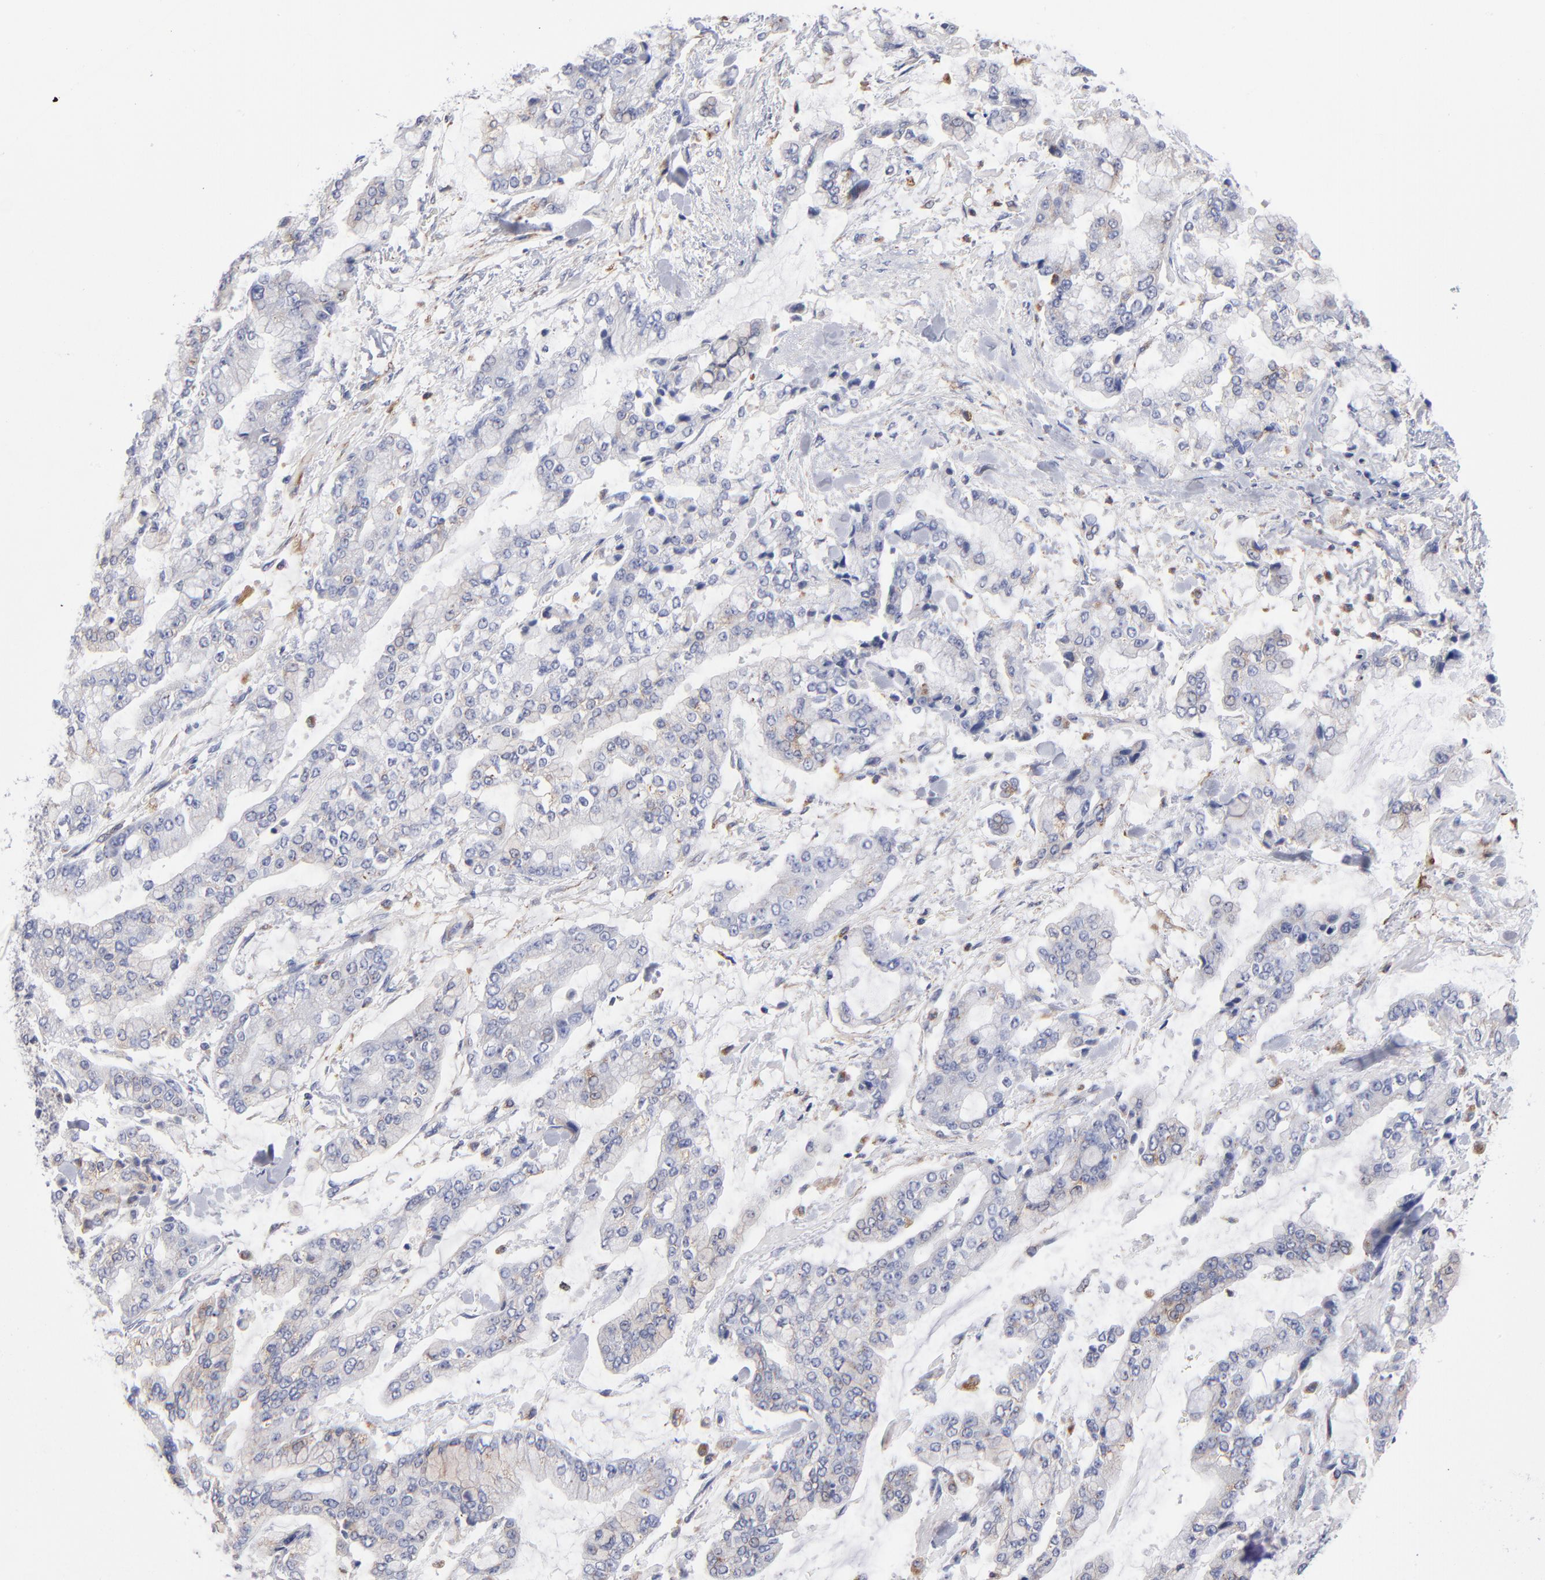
{"staining": {"intensity": "weak", "quantity": "<25%", "location": "cytoplasmic/membranous"}, "tissue": "stomach cancer", "cell_type": "Tumor cells", "image_type": "cancer", "snomed": [{"axis": "morphology", "description": "Normal tissue, NOS"}, {"axis": "morphology", "description": "Adenocarcinoma, NOS"}, {"axis": "topography", "description": "Stomach, upper"}, {"axis": "topography", "description": "Stomach"}], "caption": "The photomicrograph demonstrates no staining of tumor cells in stomach adenocarcinoma. (DAB immunohistochemistry (IHC) visualized using brightfield microscopy, high magnification).", "gene": "RRAGB", "patient": {"sex": "male", "age": 76}}